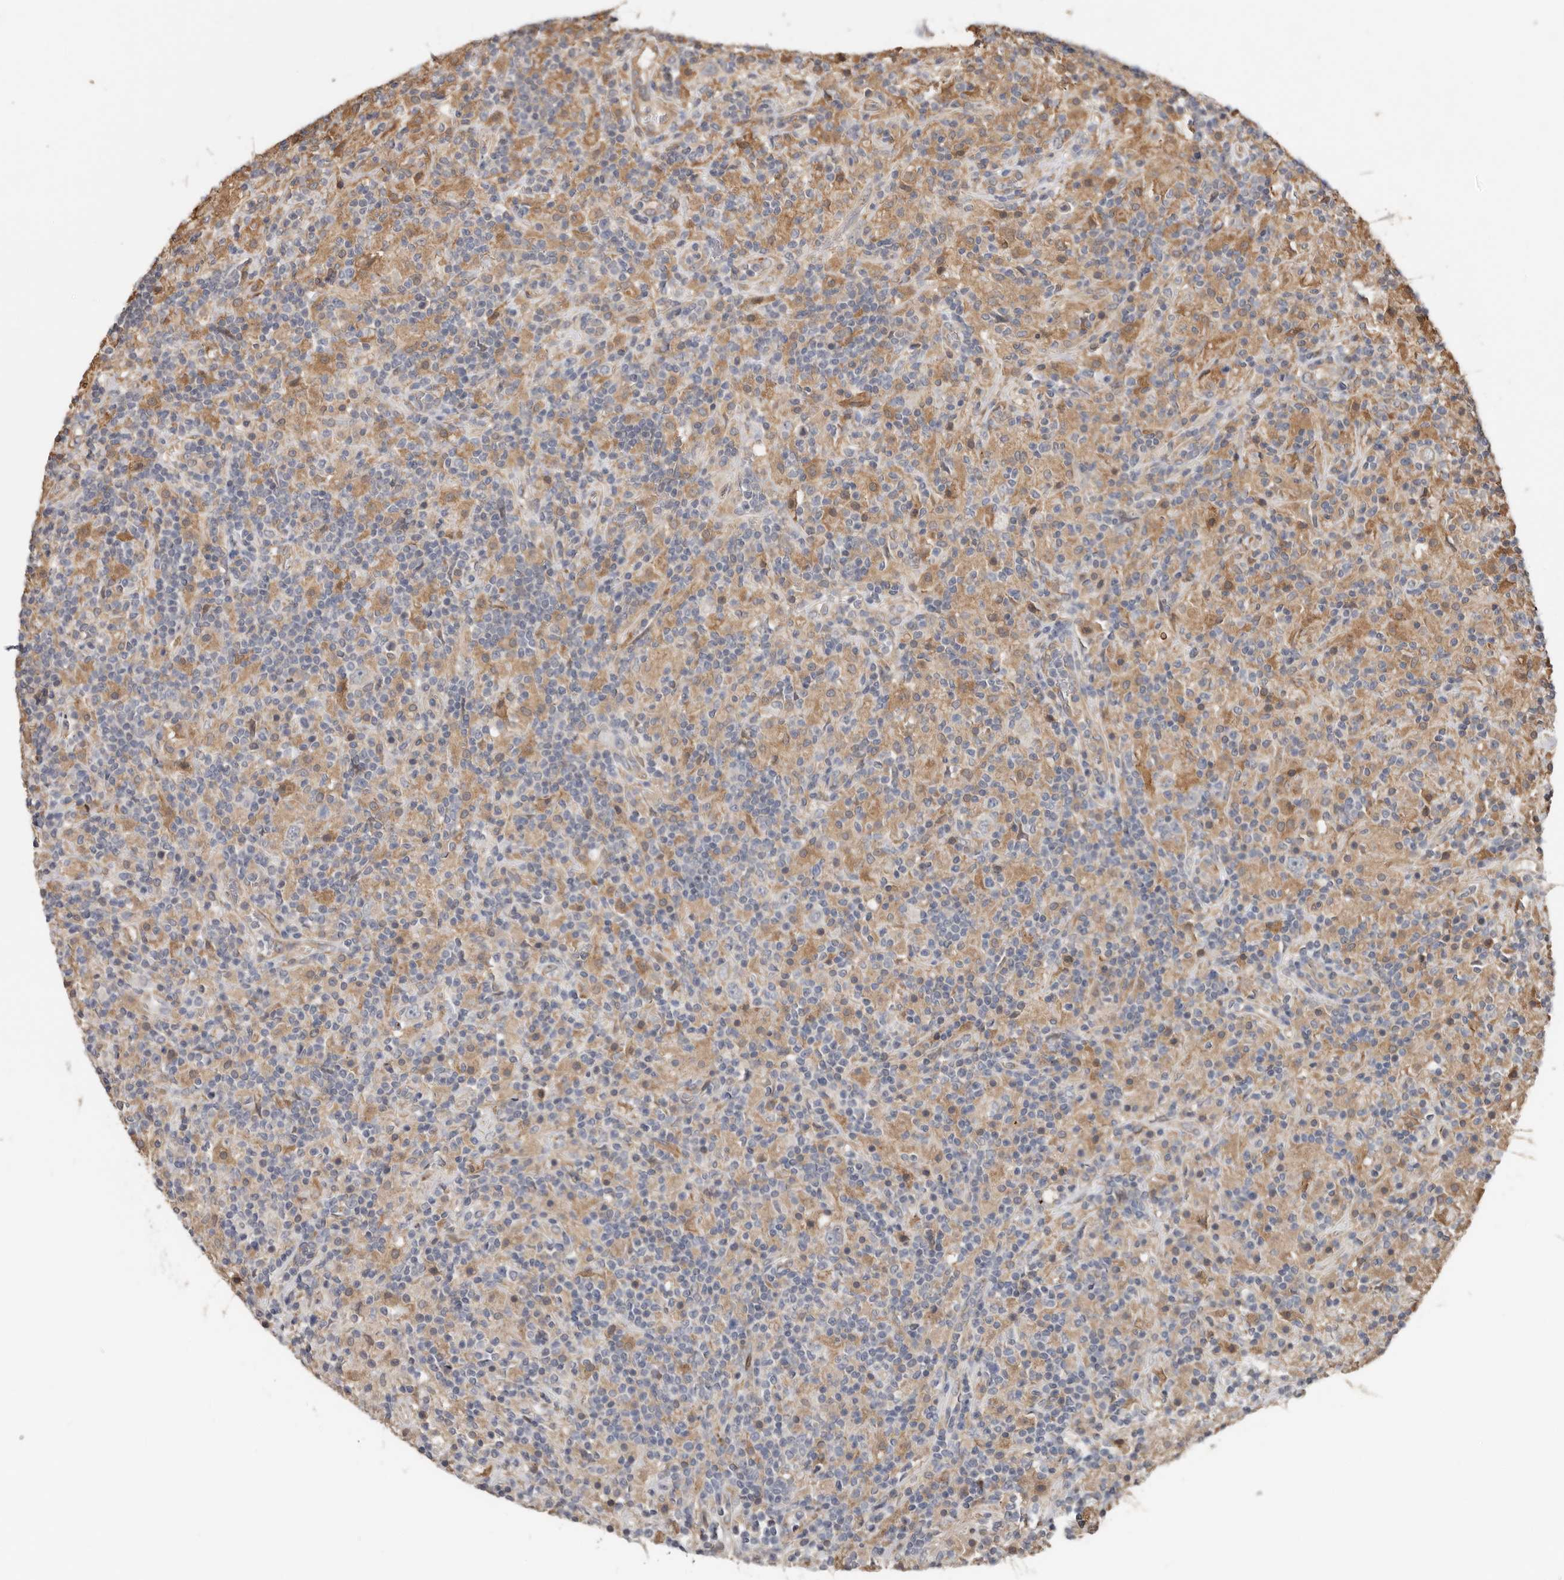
{"staining": {"intensity": "negative", "quantity": "none", "location": "none"}, "tissue": "lymphoma", "cell_type": "Tumor cells", "image_type": "cancer", "snomed": [{"axis": "morphology", "description": "Hodgkin's disease, NOS"}, {"axis": "topography", "description": "Lymph node"}], "caption": "IHC micrograph of human lymphoma stained for a protein (brown), which demonstrates no staining in tumor cells.", "gene": "RSPO2", "patient": {"sex": "male", "age": 70}}